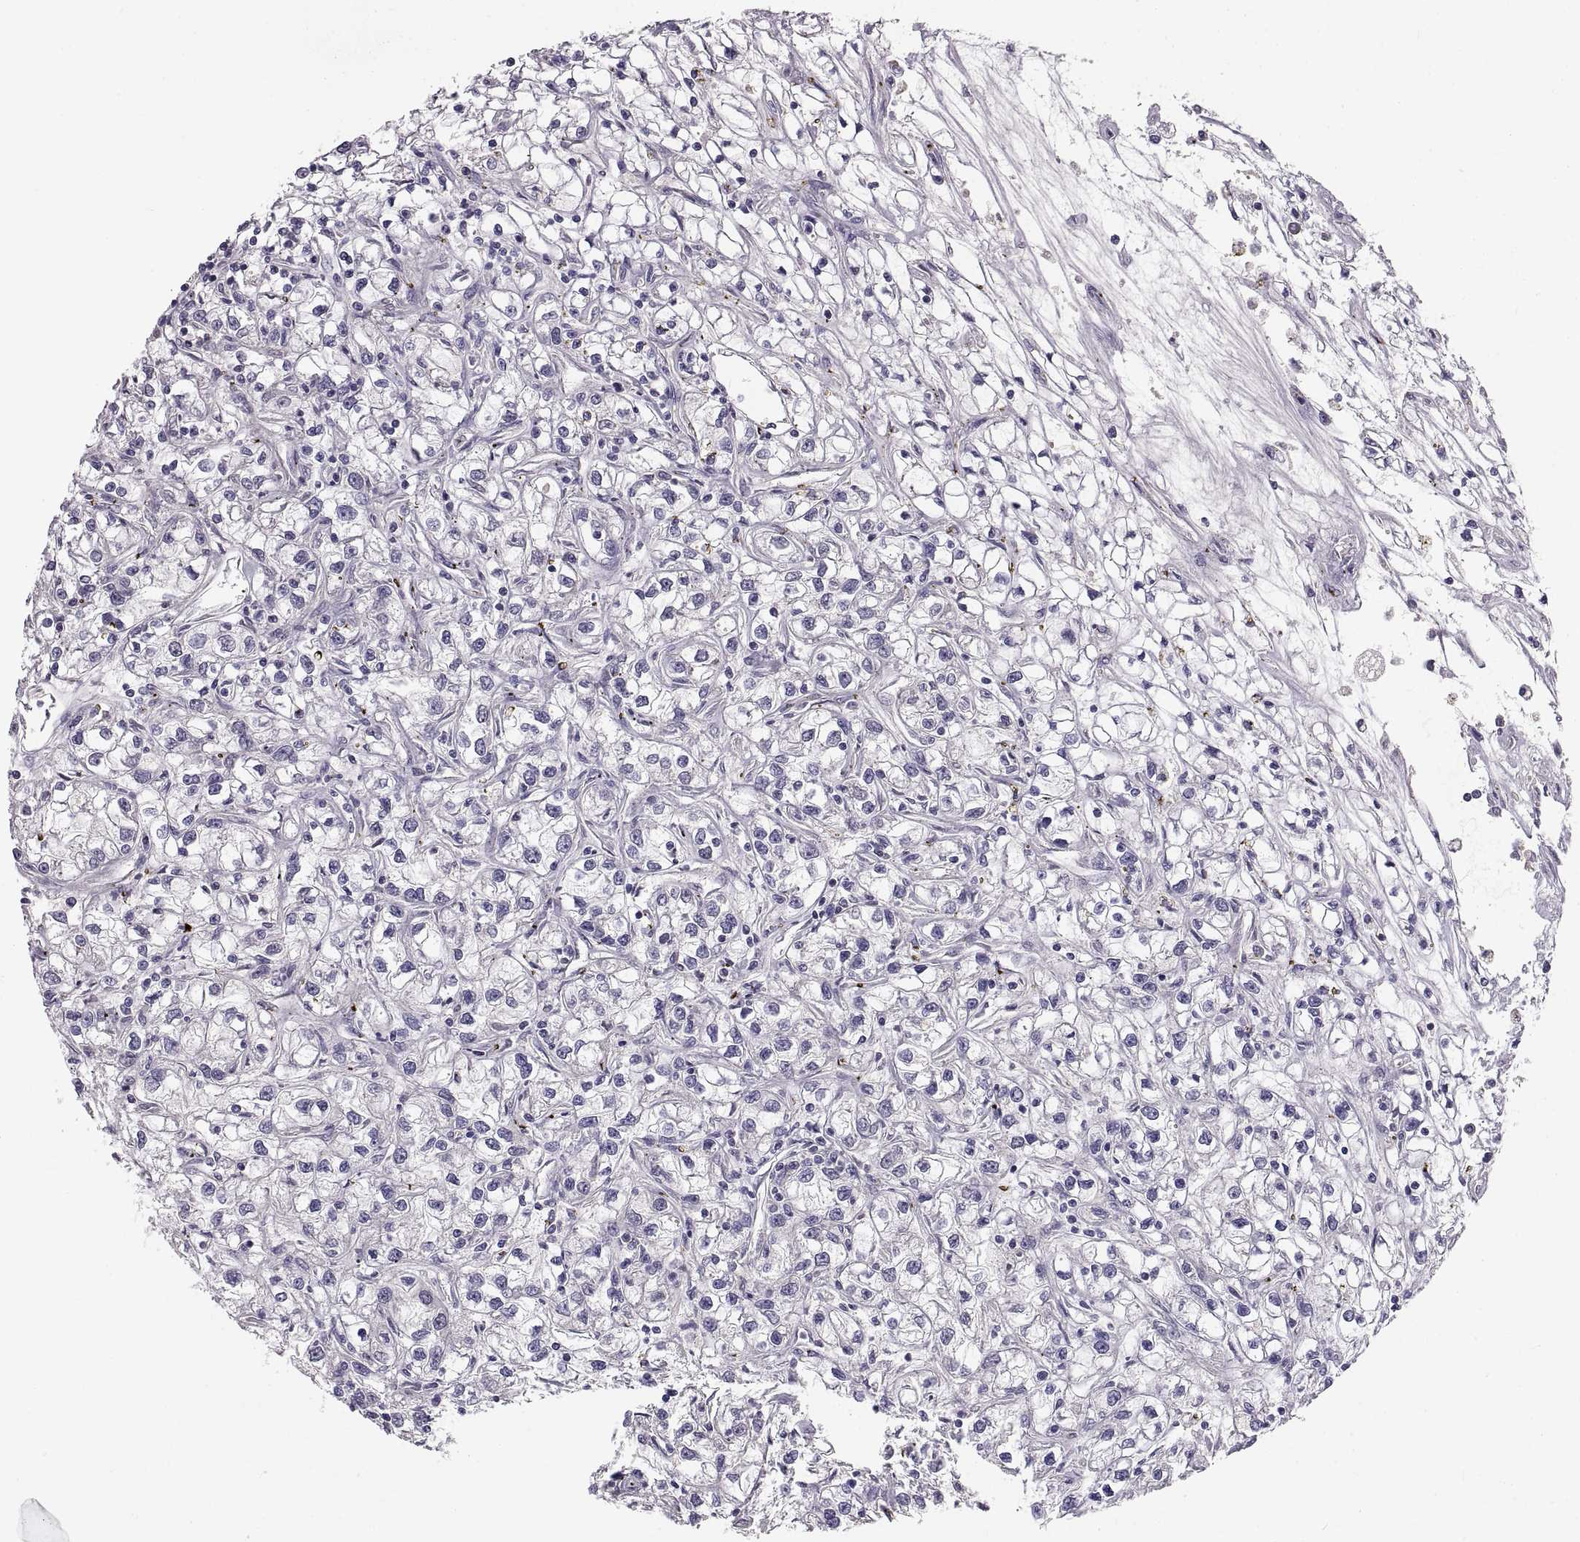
{"staining": {"intensity": "negative", "quantity": "none", "location": "none"}, "tissue": "renal cancer", "cell_type": "Tumor cells", "image_type": "cancer", "snomed": [{"axis": "morphology", "description": "Adenocarcinoma, NOS"}, {"axis": "topography", "description": "Kidney"}], "caption": "IHC photomicrograph of neoplastic tissue: human renal cancer (adenocarcinoma) stained with DAB reveals no significant protein staining in tumor cells.", "gene": "ADAM32", "patient": {"sex": "female", "age": 59}}